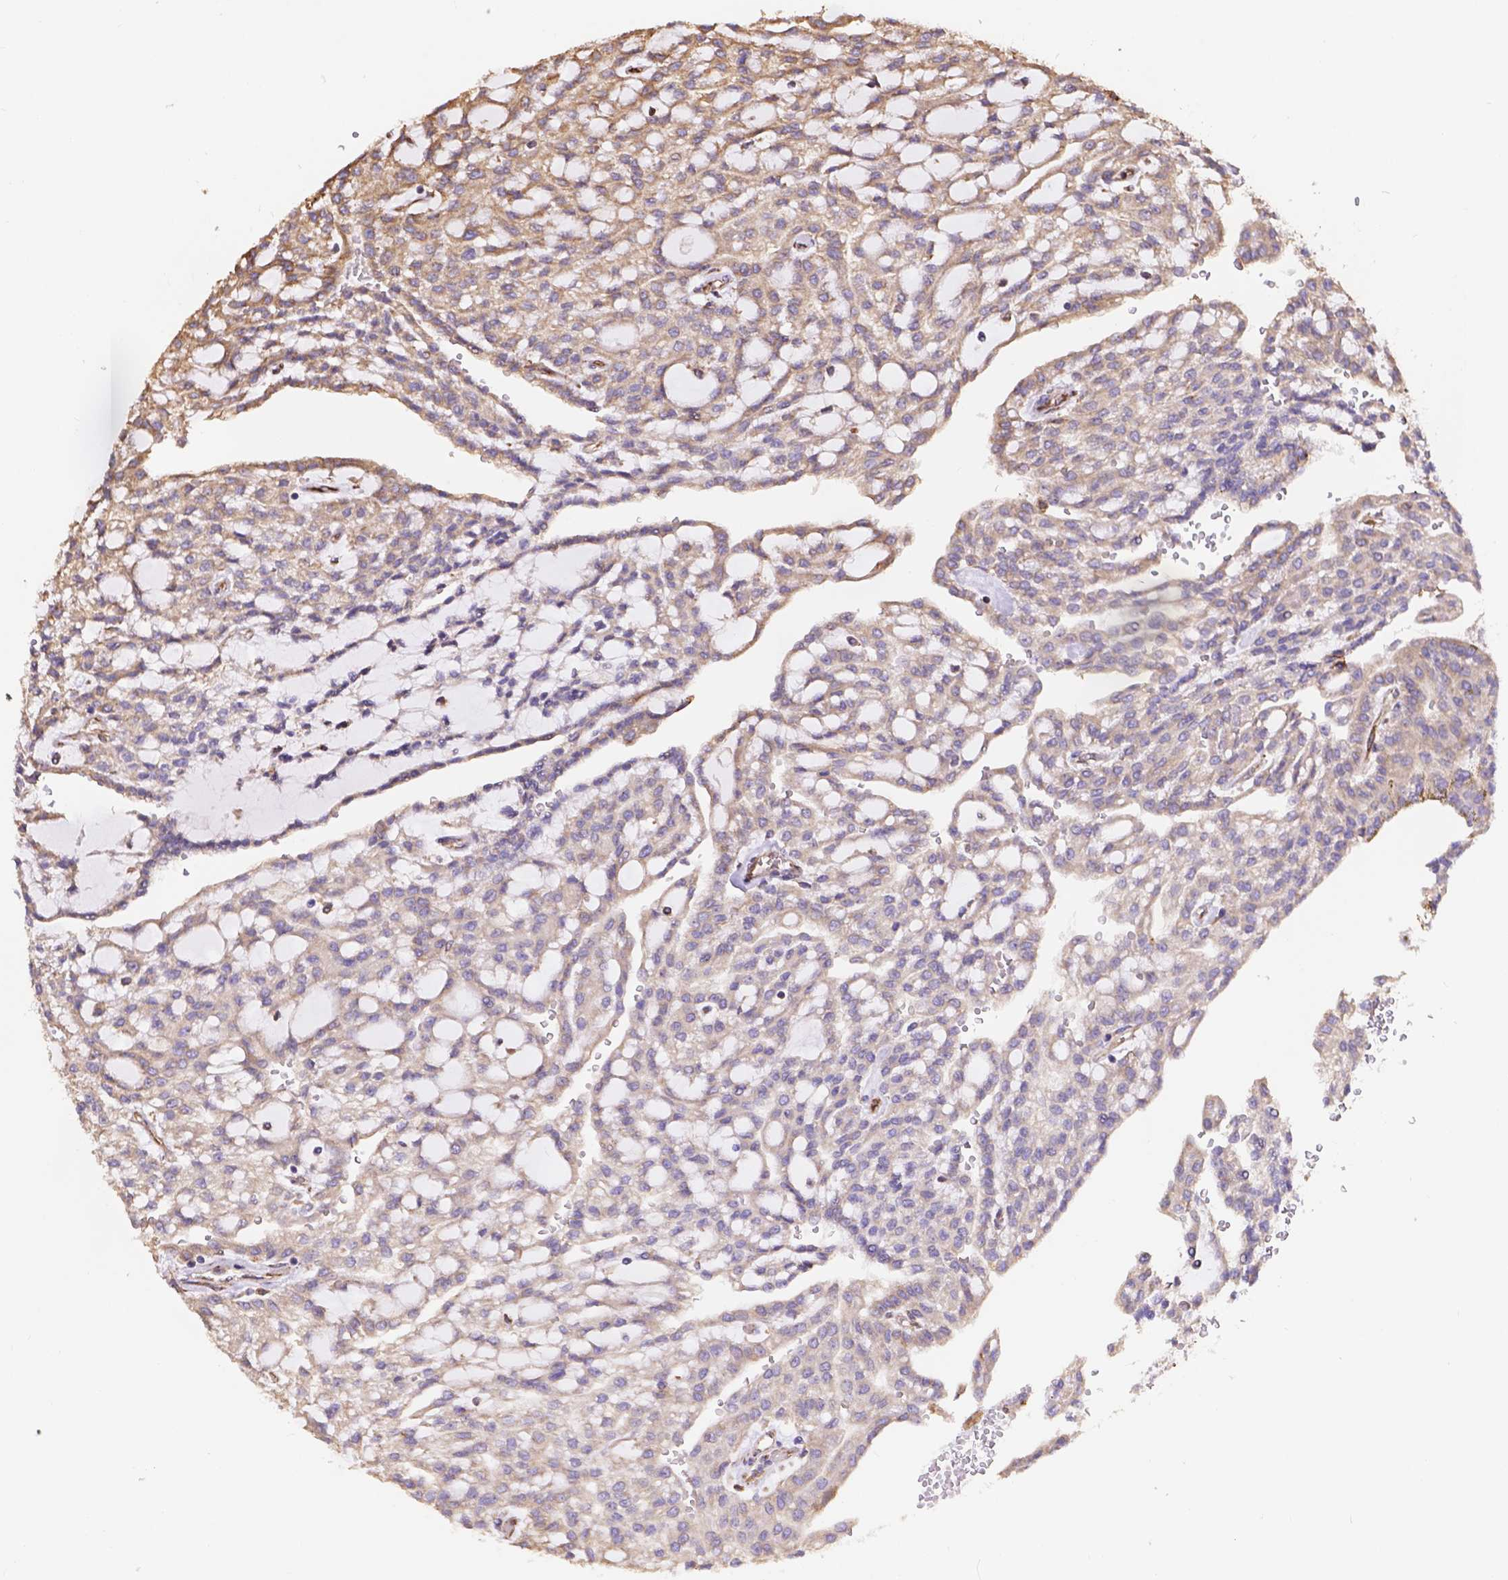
{"staining": {"intensity": "weak", "quantity": "<25%", "location": "cytoplasmic/membranous"}, "tissue": "renal cancer", "cell_type": "Tumor cells", "image_type": "cancer", "snomed": [{"axis": "morphology", "description": "Adenocarcinoma, NOS"}, {"axis": "topography", "description": "Kidney"}], "caption": "The micrograph reveals no significant expression in tumor cells of renal cancer (adenocarcinoma).", "gene": "IPO11", "patient": {"sex": "male", "age": 63}}